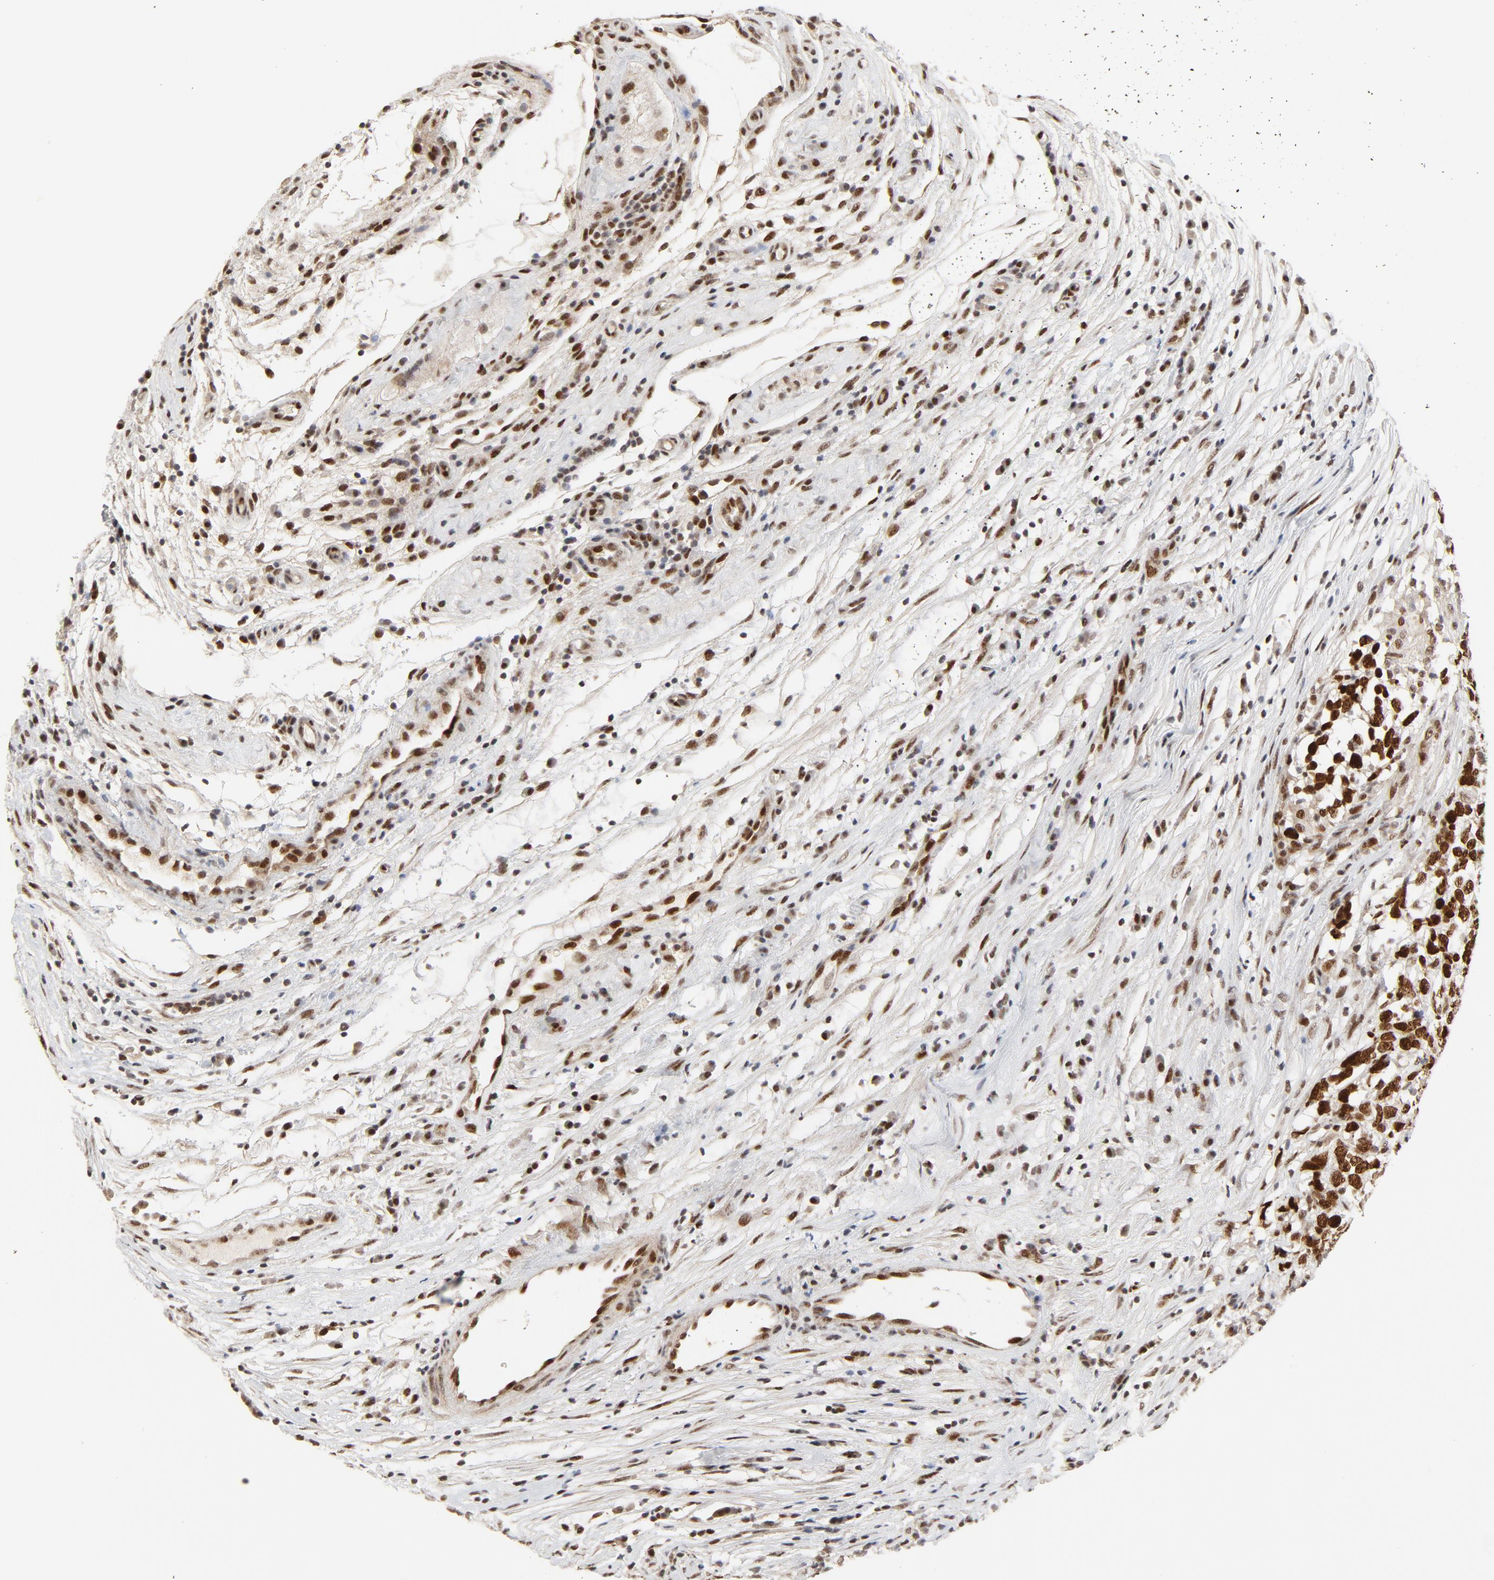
{"staining": {"intensity": "strong", "quantity": ">75%", "location": "nuclear"}, "tissue": "testis cancer", "cell_type": "Tumor cells", "image_type": "cancer", "snomed": [{"axis": "morphology", "description": "Carcinoma, Embryonal, NOS"}, {"axis": "topography", "description": "Testis"}], "caption": "The histopathology image demonstrates immunohistochemical staining of testis embryonal carcinoma. There is strong nuclear expression is seen in about >75% of tumor cells. Nuclei are stained in blue.", "gene": "GTF2I", "patient": {"sex": "male", "age": 26}}